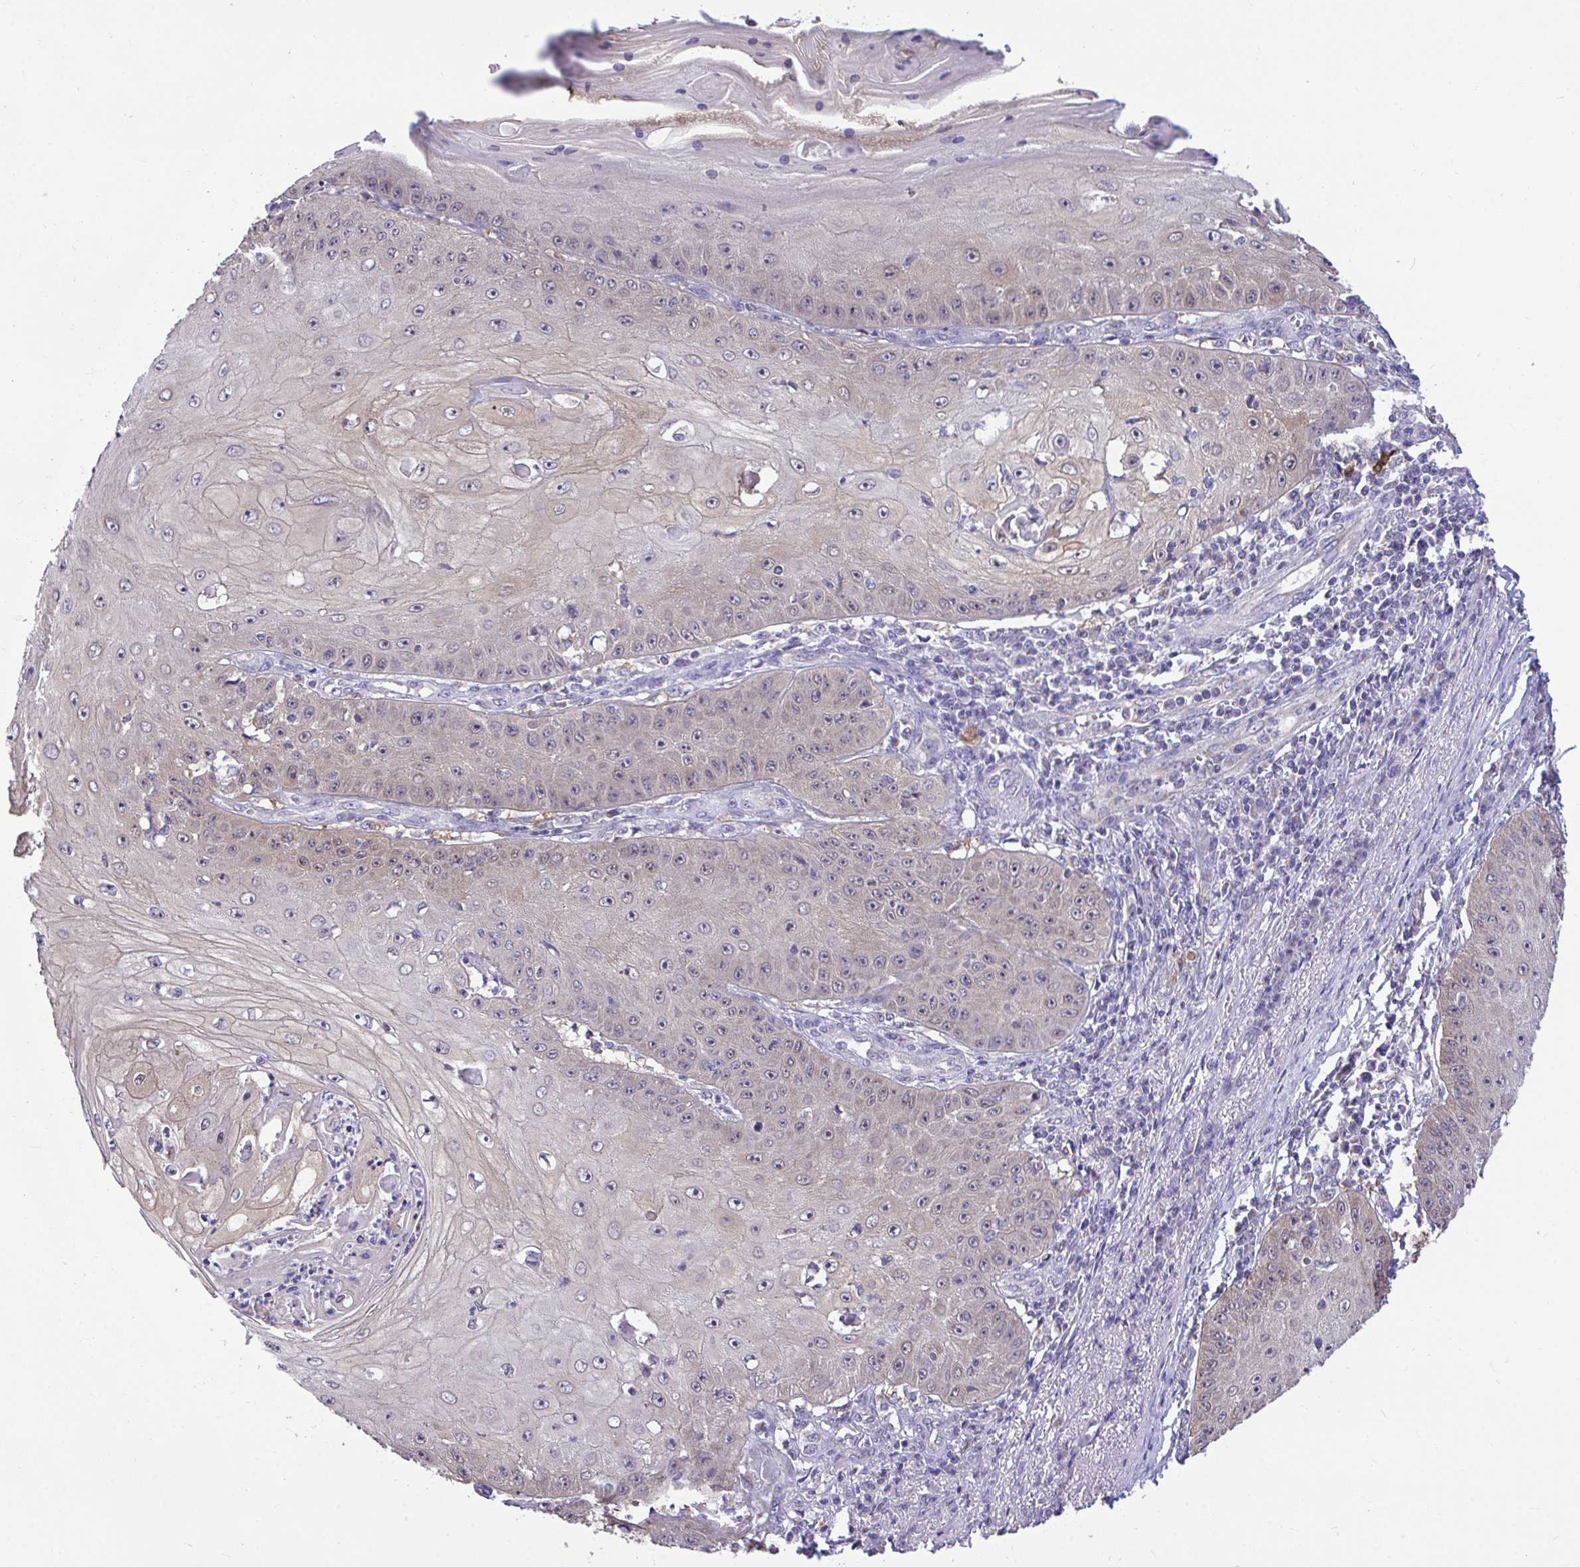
{"staining": {"intensity": "weak", "quantity": "25%-75%", "location": "cytoplasmic/membranous"}, "tissue": "skin cancer", "cell_type": "Tumor cells", "image_type": "cancer", "snomed": [{"axis": "morphology", "description": "Squamous cell carcinoma, NOS"}, {"axis": "topography", "description": "Skin"}], "caption": "DAB (3,3'-diaminobenzidine) immunohistochemical staining of skin cancer shows weak cytoplasmic/membranous protein staining in about 25%-75% of tumor cells. (Brightfield microscopy of DAB IHC at high magnification).", "gene": "SARS2", "patient": {"sex": "male", "age": 70}}